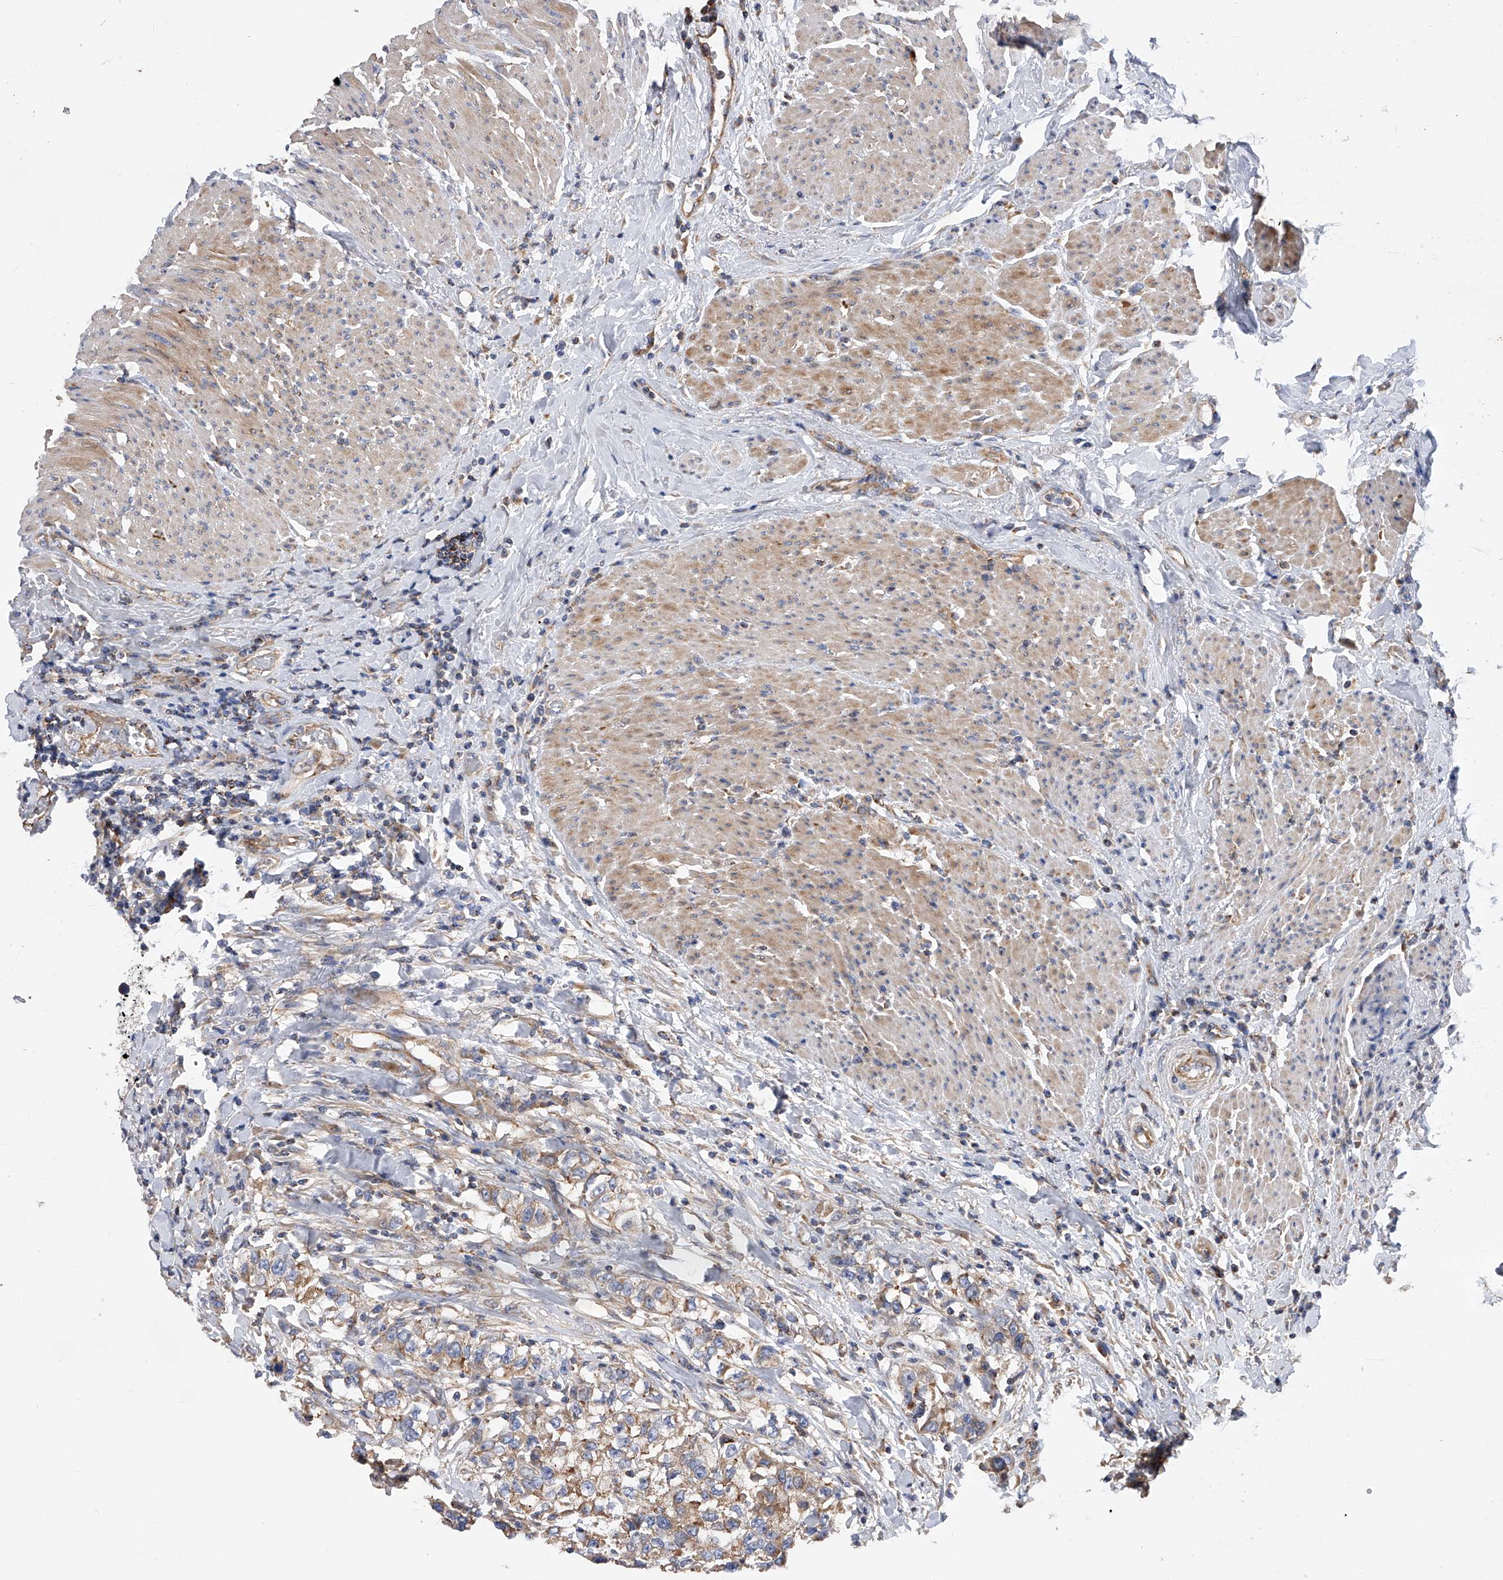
{"staining": {"intensity": "moderate", "quantity": ">75%", "location": "cytoplasmic/membranous"}, "tissue": "urothelial cancer", "cell_type": "Tumor cells", "image_type": "cancer", "snomed": [{"axis": "morphology", "description": "Urothelial carcinoma, High grade"}, {"axis": "topography", "description": "Urinary bladder"}], "caption": "Immunohistochemistry micrograph of human urothelial carcinoma (high-grade) stained for a protein (brown), which demonstrates medium levels of moderate cytoplasmic/membranous positivity in approximately >75% of tumor cells.", "gene": "PDSS2", "patient": {"sex": "female", "age": 80}}